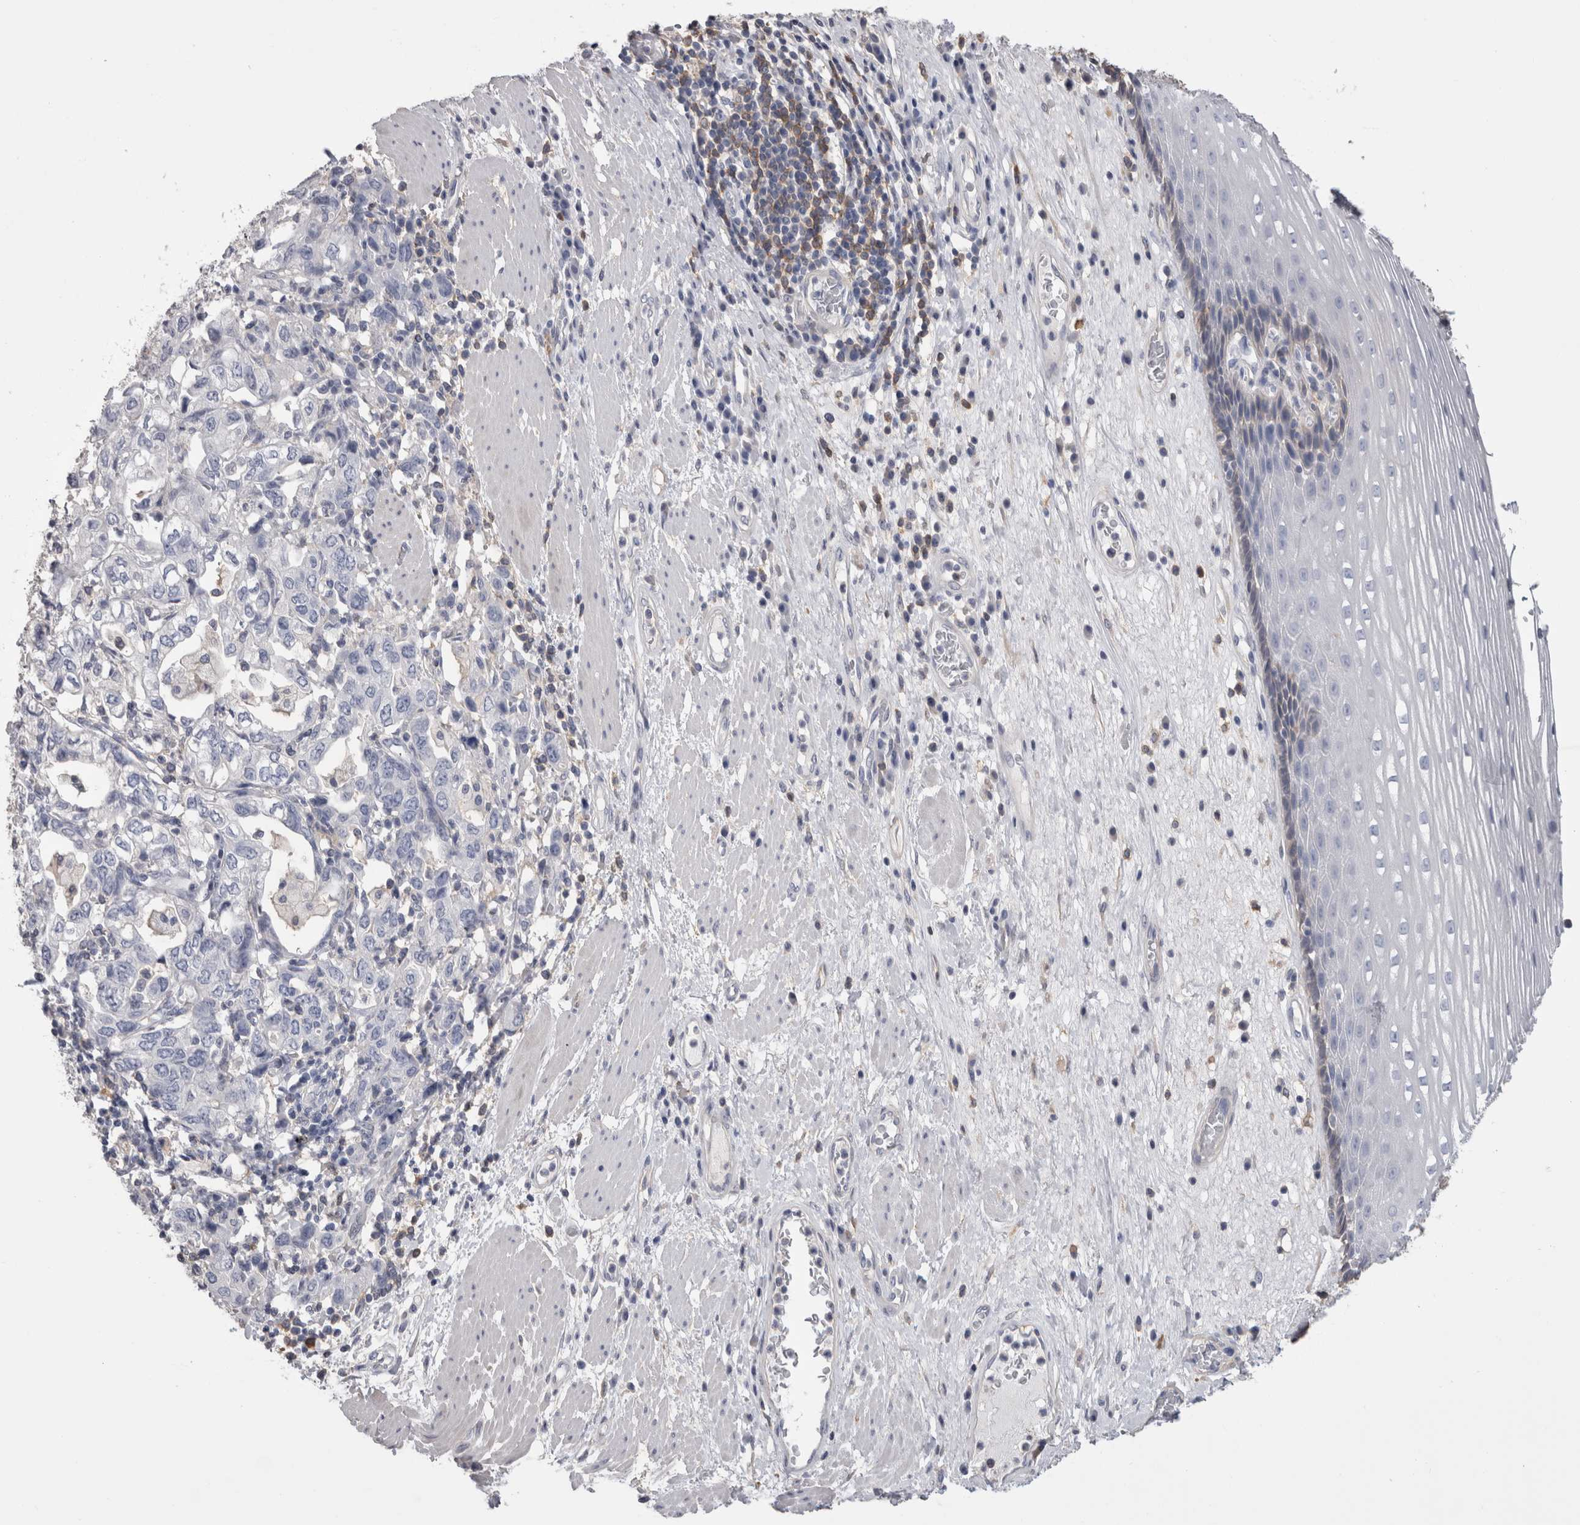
{"staining": {"intensity": "weak", "quantity": "<25%", "location": "cytoplasmic/membranous"}, "tissue": "esophagus", "cell_type": "Squamous epithelial cells", "image_type": "normal", "snomed": [{"axis": "morphology", "description": "Normal tissue, NOS"}, {"axis": "morphology", "description": "Adenocarcinoma, NOS"}, {"axis": "topography", "description": "Esophagus"}], "caption": "Esophagus was stained to show a protein in brown. There is no significant staining in squamous epithelial cells. (Stains: DAB immunohistochemistry (IHC) with hematoxylin counter stain, Microscopy: brightfield microscopy at high magnification).", "gene": "SCRN1", "patient": {"sex": "male", "age": 62}}